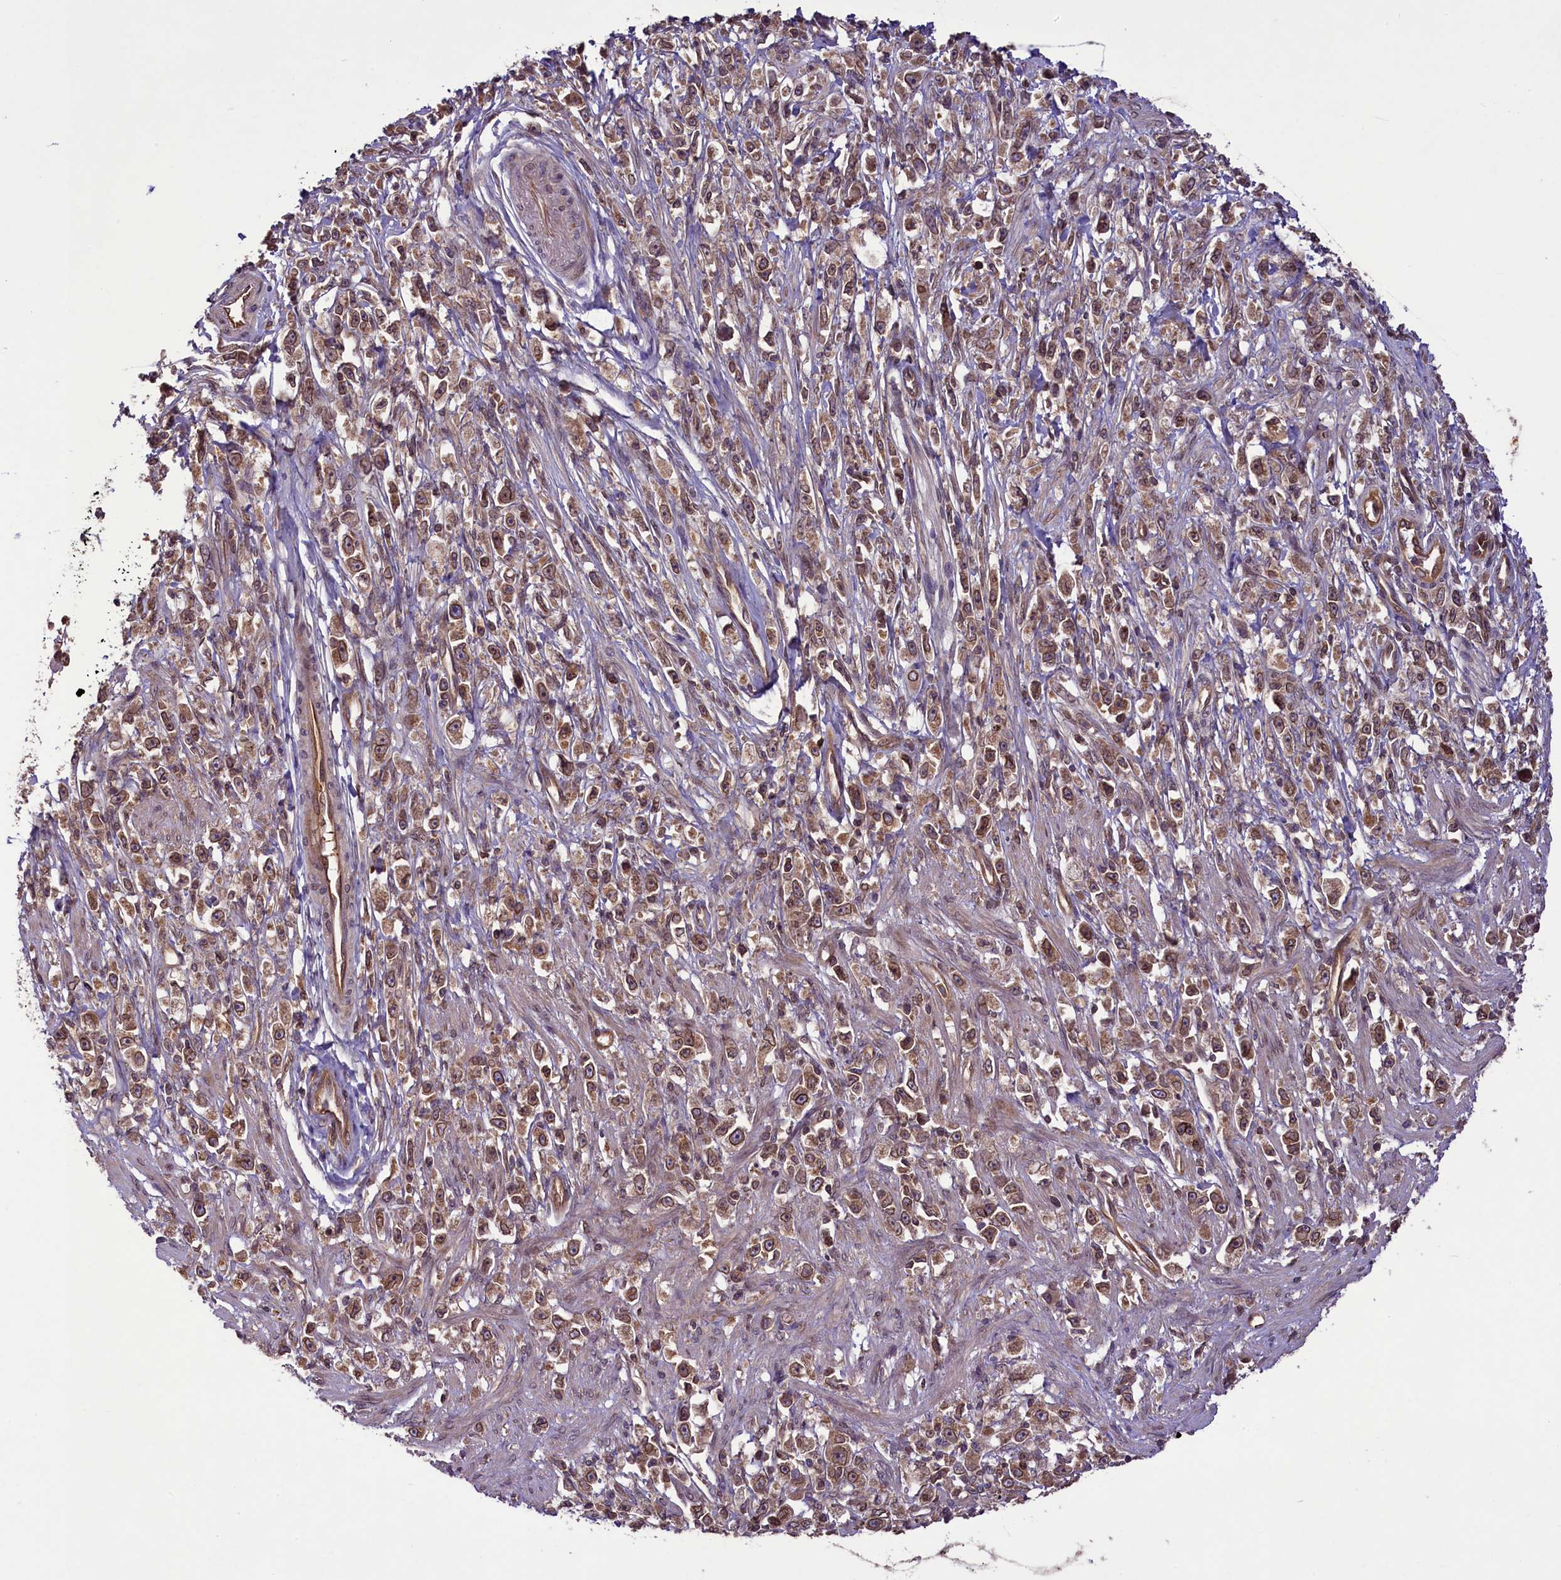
{"staining": {"intensity": "moderate", "quantity": ">75%", "location": "cytoplasmic/membranous,nuclear"}, "tissue": "stomach cancer", "cell_type": "Tumor cells", "image_type": "cancer", "snomed": [{"axis": "morphology", "description": "Adenocarcinoma, NOS"}, {"axis": "topography", "description": "Stomach"}], "caption": "Brown immunohistochemical staining in human adenocarcinoma (stomach) demonstrates moderate cytoplasmic/membranous and nuclear positivity in approximately >75% of tumor cells.", "gene": "CCDC125", "patient": {"sex": "female", "age": 59}}